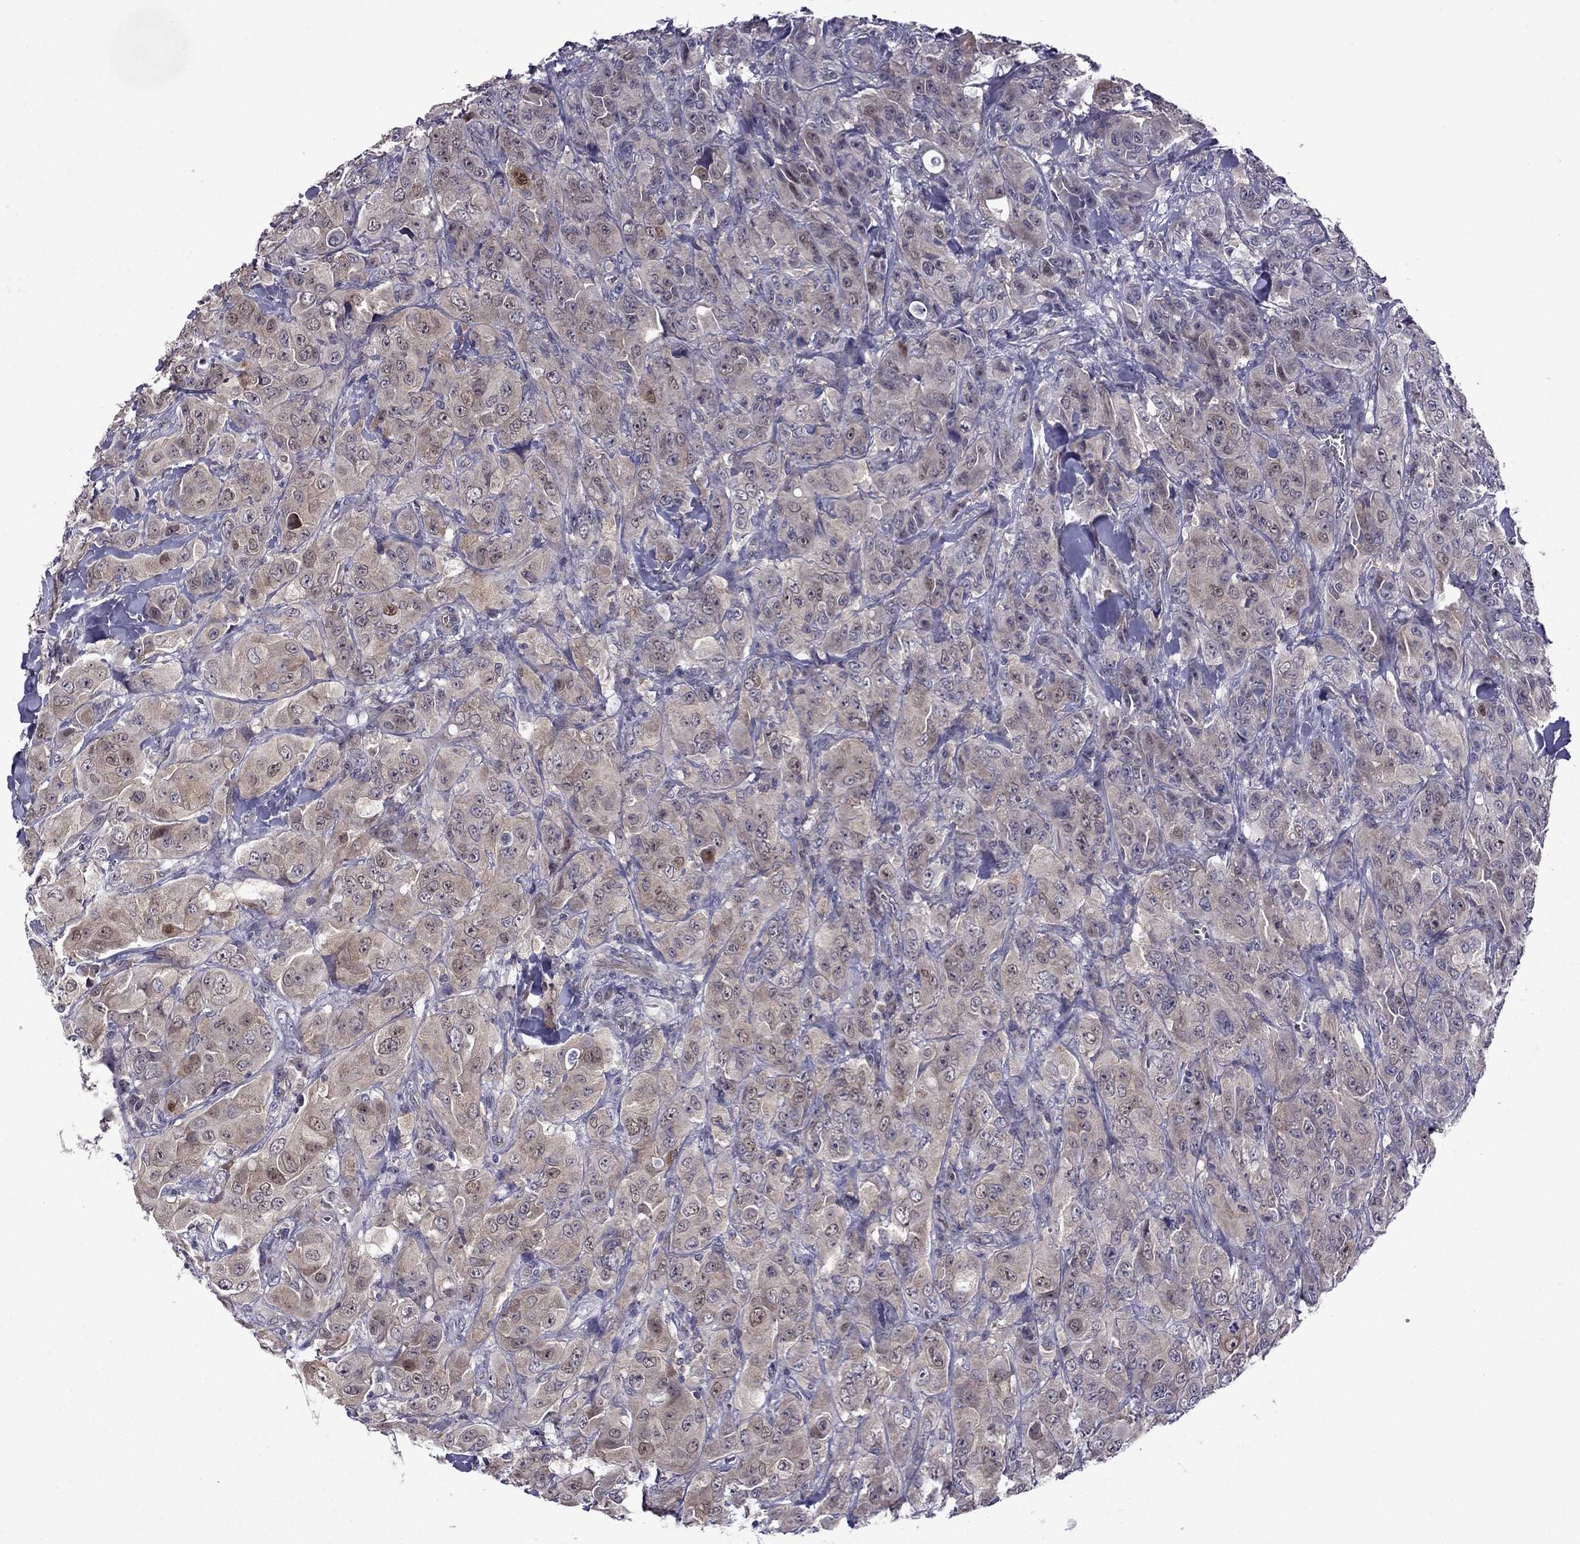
{"staining": {"intensity": "weak", "quantity": ">75%", "location": "cytoplasmic/membranous"}, "tissue": "breast cancer", "cell_type": "Tumor cells", "image_type": "cancer", "snomed": [{"axis": "morphology", "description": "Duct carcinoma"}, {"axis": "topography", "description": "Breast"}], "caption": "A photomicrograph showing weak cytoplasmic/membranous expression in approximately >75% of tumor cells in breast cancer (infiltrating ductal carcinoma), as visualized by brown immunohistochemical staining.", "gene": "CDK5", "patient": {"sex": "female", "age": 43}}